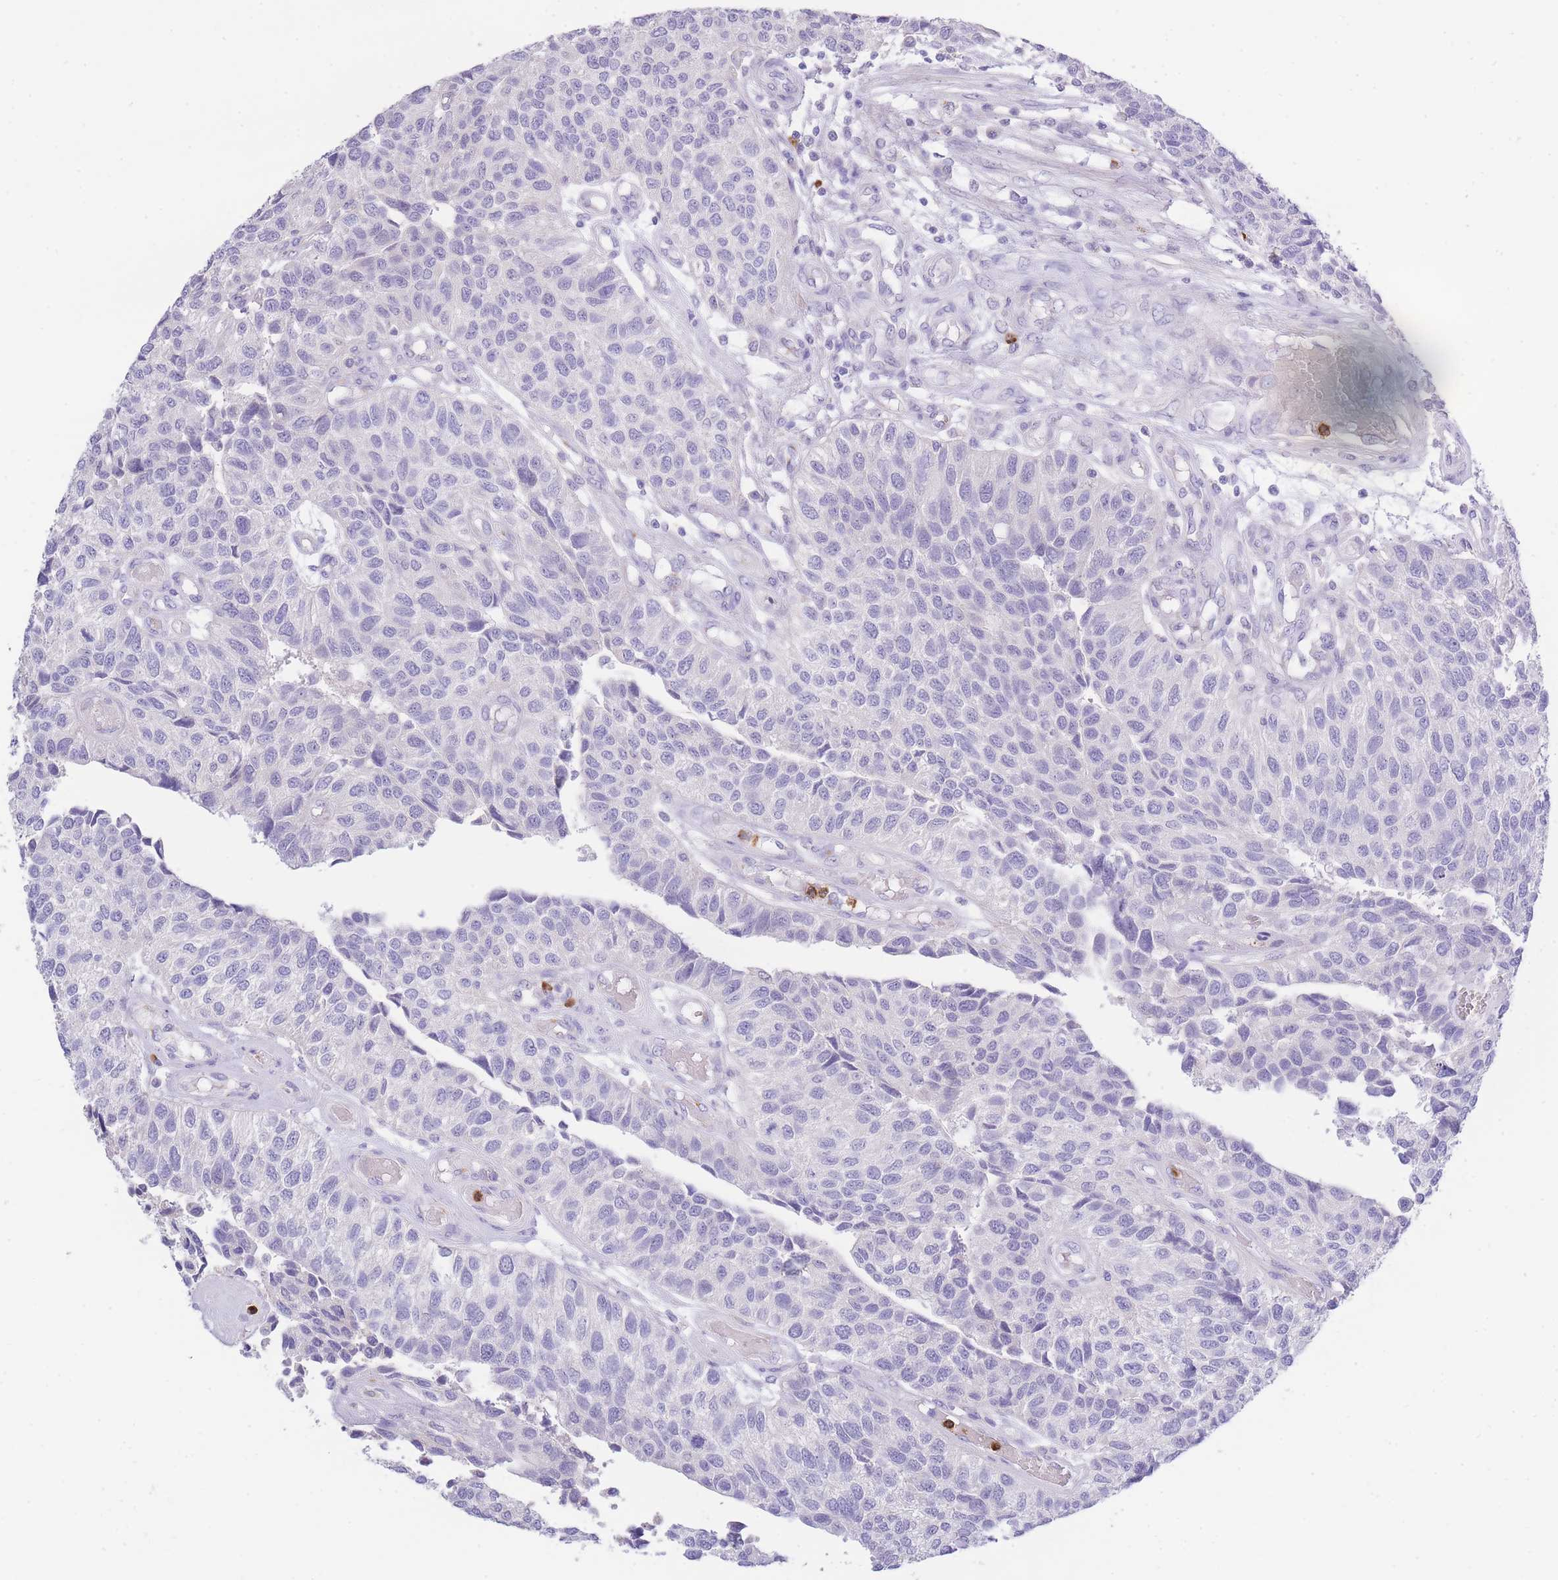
{"staining": {"intensity": "negative", "quantity": "none", "location": "none"}, "tissue": "urothelial cancer", "cell_type": "Tumor cells", "image_type": "cancer", "snomed": [{"axis": "morphology", "description": "Urothelial carcinoma, NOS"}, {"axis": "topography", "description": "Urinary bladder"}], "caption": "Tumor cells are negative for protein expression in human transitional cell carcinoma.", "gene": "CENPM", "patient": {"sex": "male", "age": 55}}